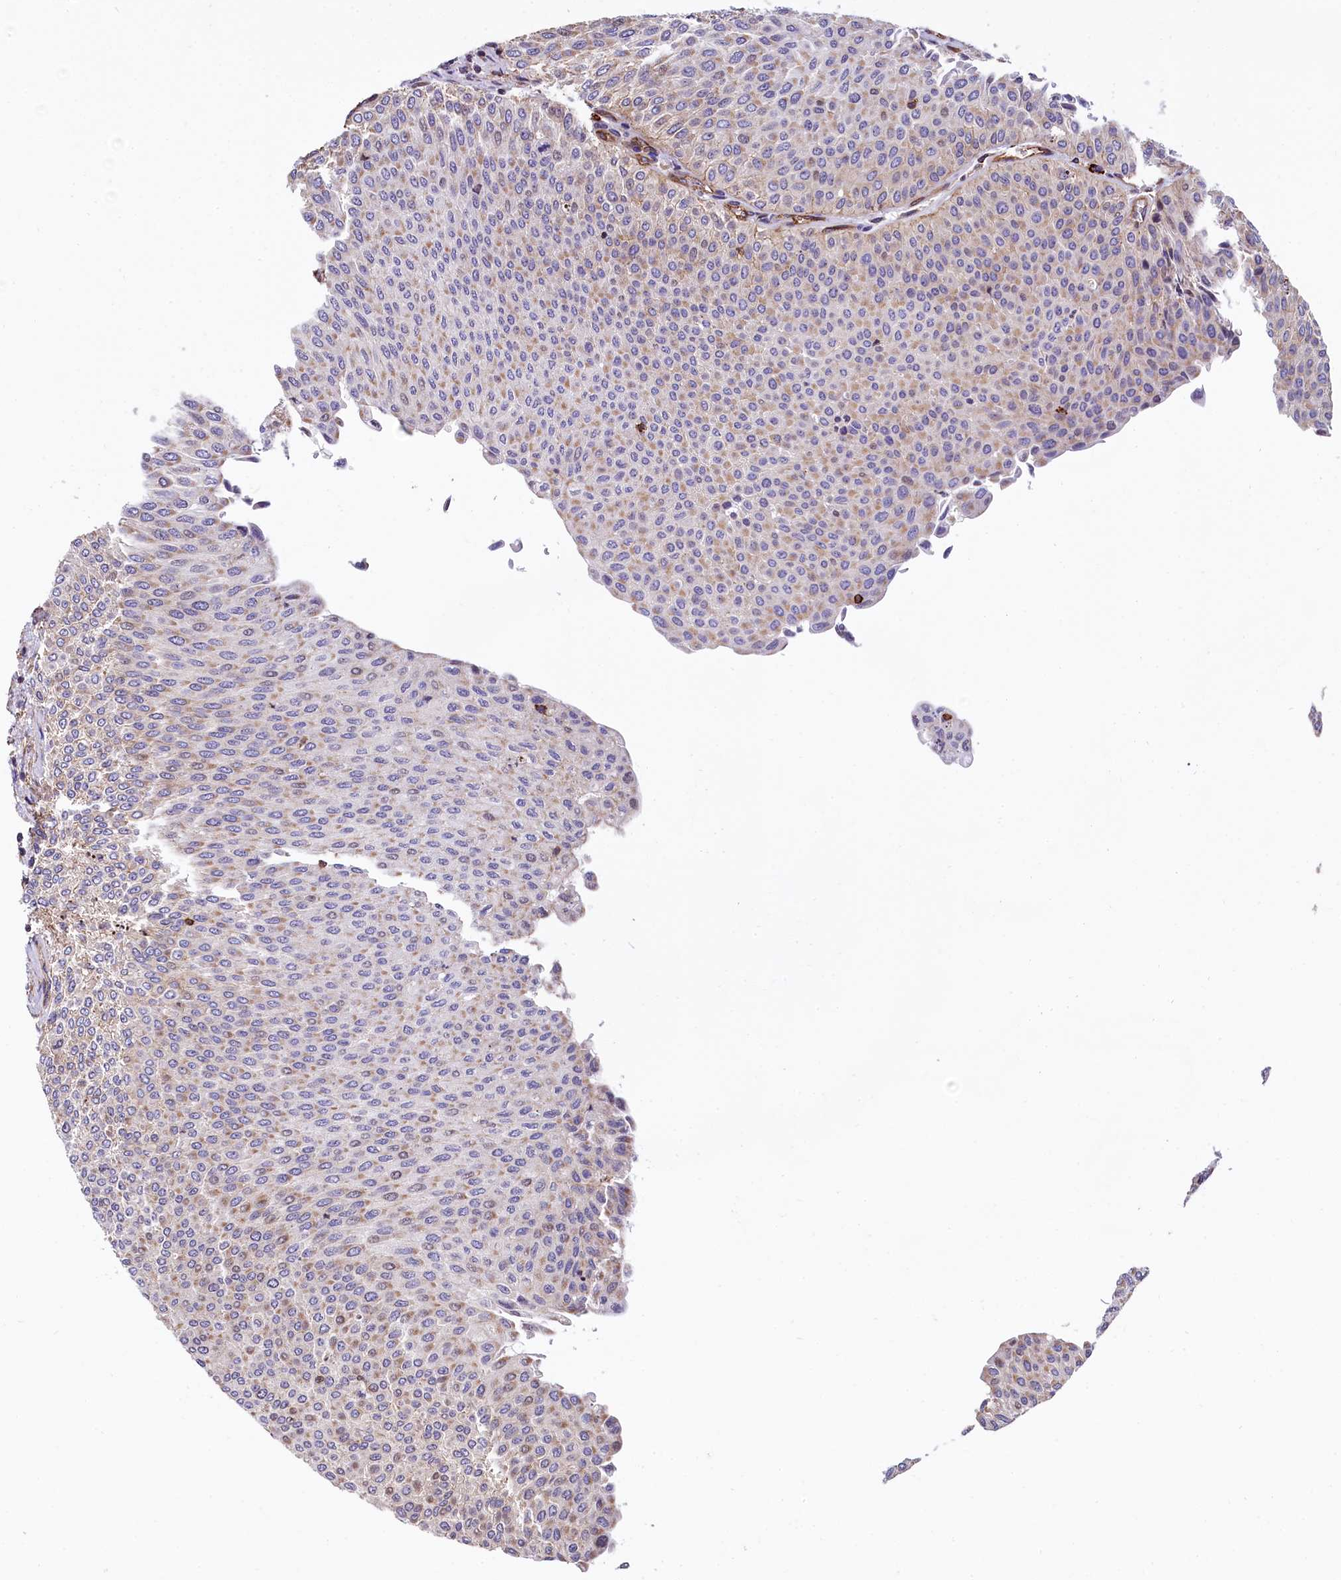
{"staining": {"intensity": "weak", "quantity": "25%-75%", "location": "cytoplasmic/membranous"}, "tissue": "urothelial cancer", "cell_type": "Tumor cells", "image_type": "cancer", "snomed": [{"axis": "morphology", "description": "Urothelial carcinoma, Low grade"}, {"axis": "topography", "description": "Urinary bladder"}], "caption": "Immunohistochemistry (IHC) of urothelial cancer reveals low levels of weak cytoplasmic/membranous positivity in approximately 25%-75% of tumor cells.", "gene": "ZNF2", "patient": {"sex": "male", "age": 78}}